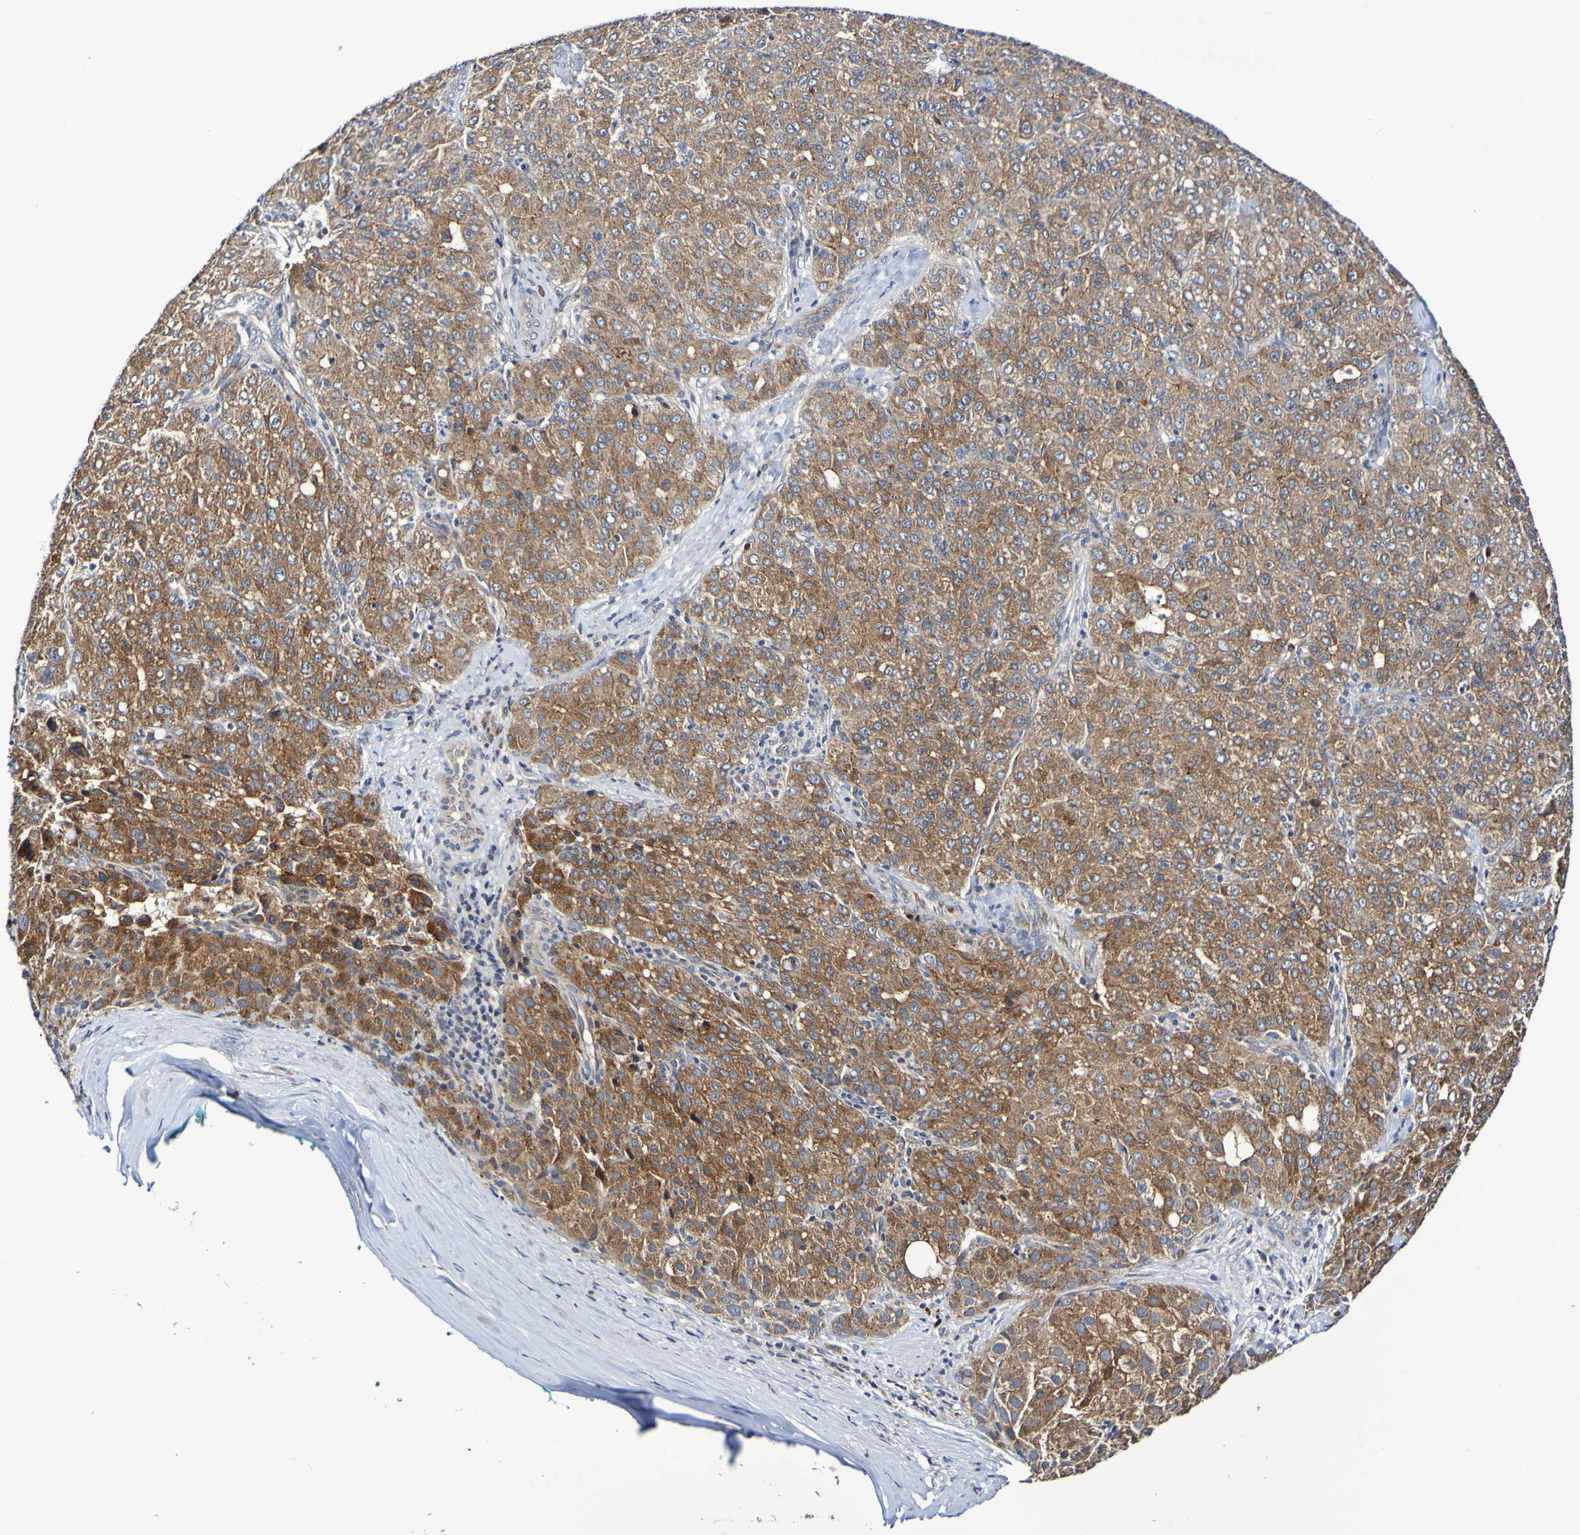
{"staining": {"intensity": "moderate", "quantity": ">75%", "location": "cytoplasmic/membranous"}, "tissue": "liver cancer", "cell_type": "Tumor cells", "image_type": "cancer", "snomed": [{"axis": "morphology", "description": "Carcinoma, Hepatocellular, NOS"}, {"axis": "topography", "description": "Liver"}], "caption": "This micrograph exhibits IHC staining of liver cancer, with medium moderate cytoplasmic/membranous positivity in about >75% of tumor cells.", "gene": "GJB1", "patient": {"sex": "male", "age": 65}}